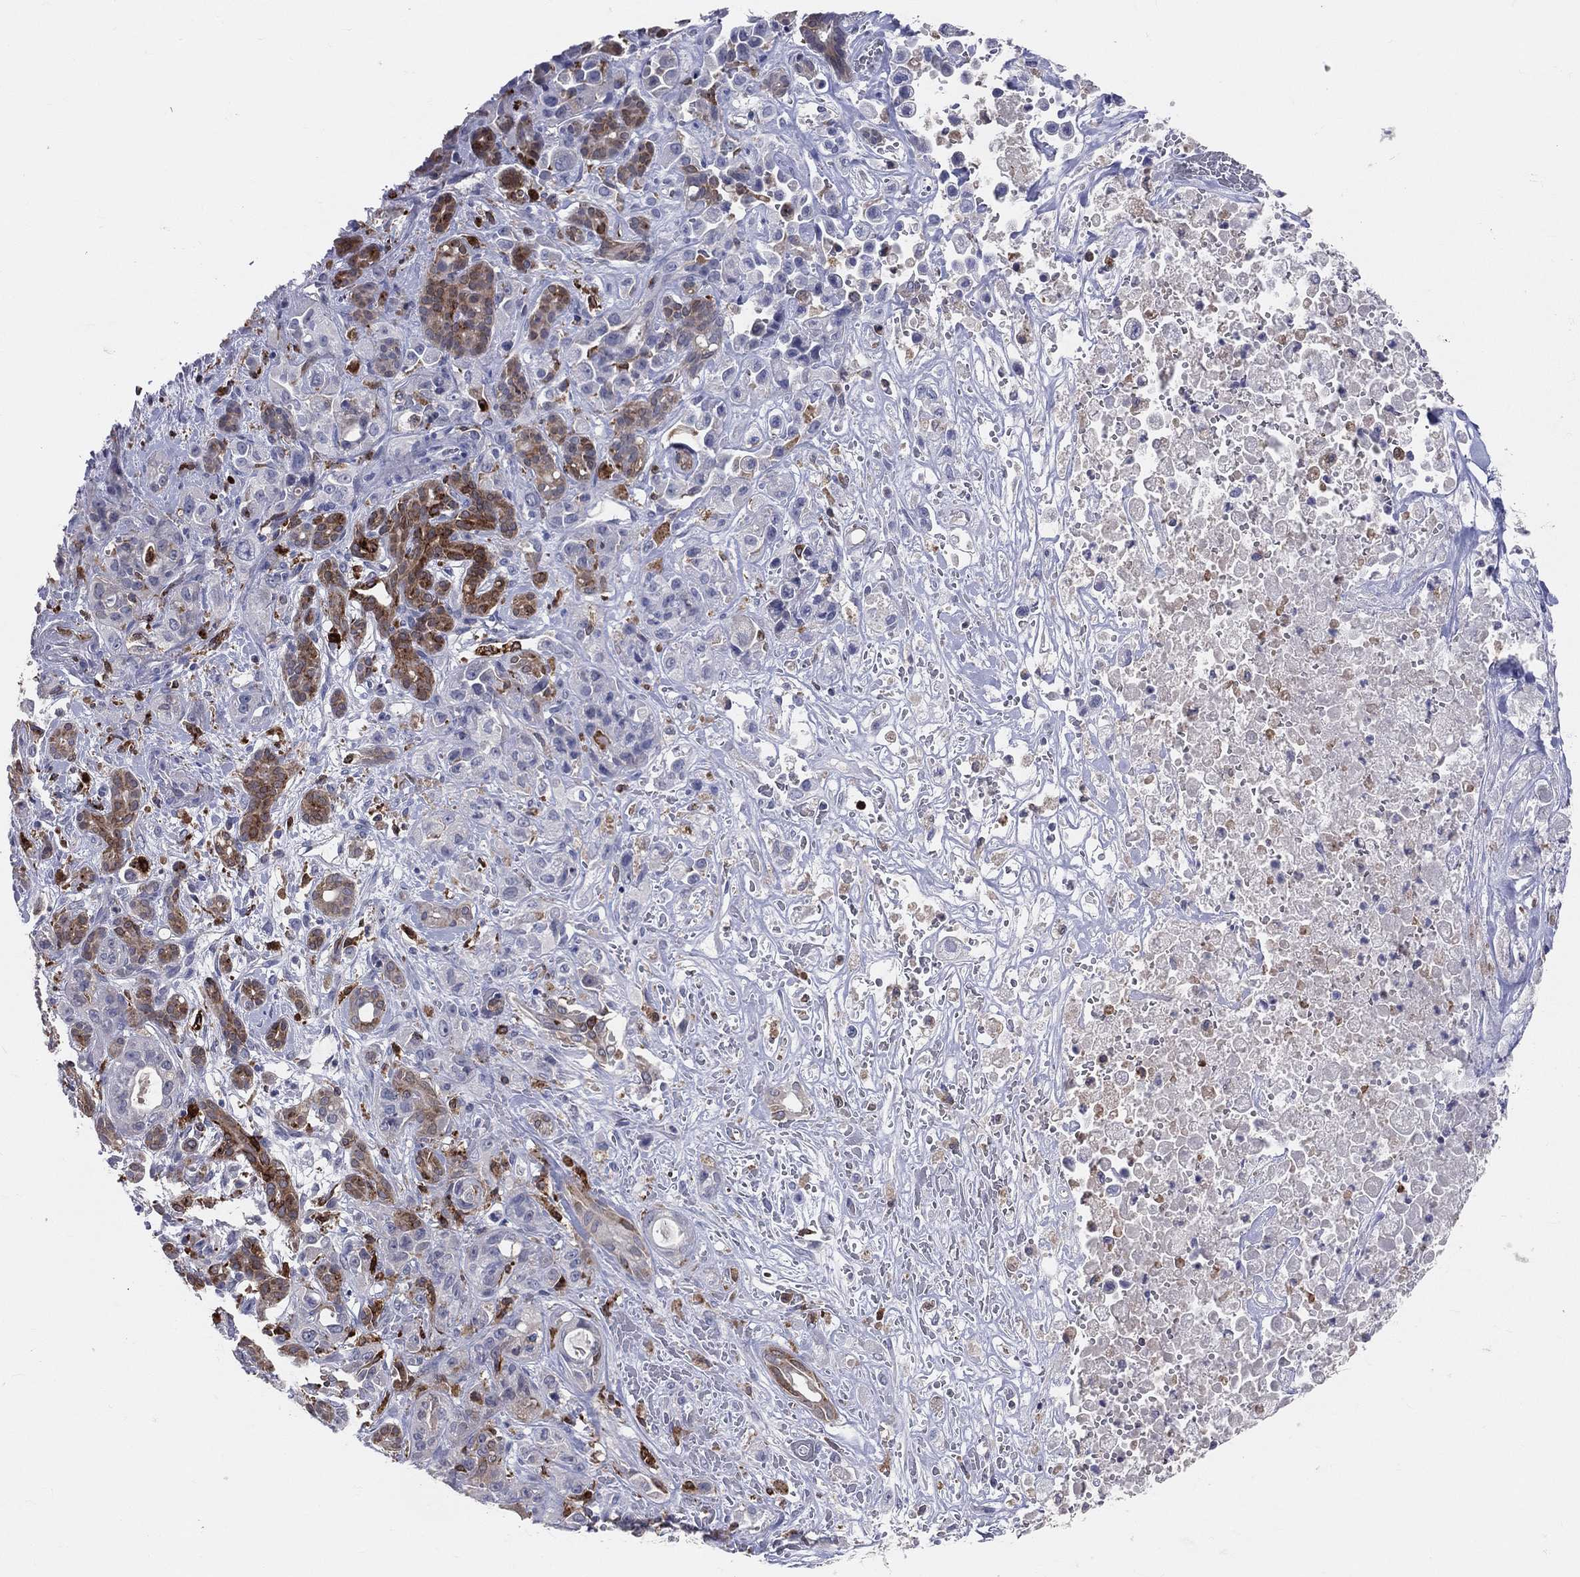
{"staining": {"intensity": "moderate", "quantity": "<25%", "location": "cytoplasmic/membranous"}, "tissue": "pancreatic cancer", "cell_type": "Tumor cells", "image_type": "cancer", "snomed": [{"axis": "morphology", "description": "Adenocarcinoma, NOS"}, {"axis": "topography", "description": "Pancreas"}], "caption": "Protein expression by immunohistochemistry (IHC) reveals moderate cytoplasmic/membranous expression in approximately <25% of tumor cells in pancreatic cancer (adenocarcinoma).", "gene": "CD74", "patient": {"sex": "male", "age": 44}}